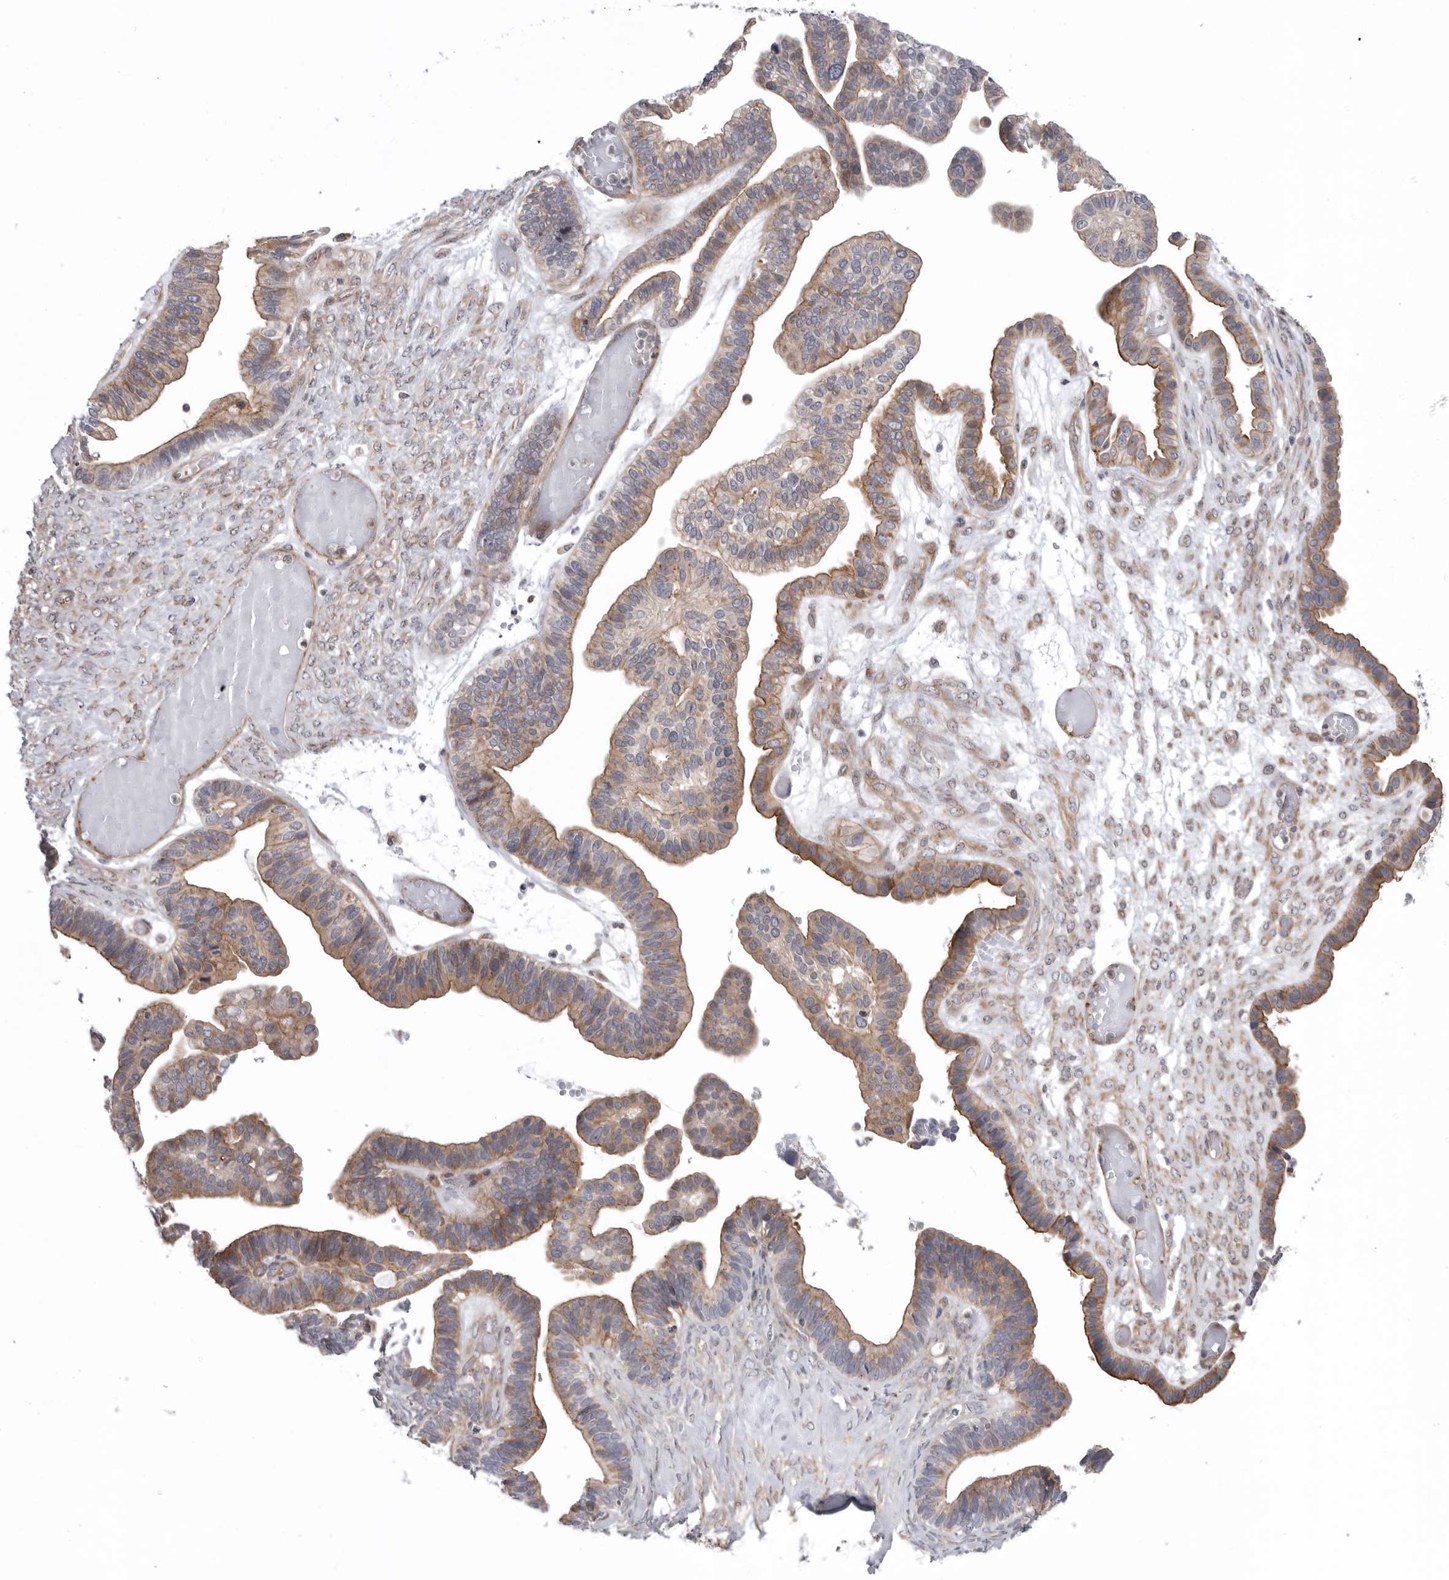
{"staining": {"intensity": "moderate", "quantity": ">75%", "location": "cytoplasmic/membranous"}, "tissue": "ovarian cancer", "cell_type": "Tumor cells", "image_type": "cancer", "snomed": [{"axis": "morphology", "description": "Cystadenocarcinoma, serous, NOS"}, {"axis": "topography", "description": "Ovary"}], "caption": "Ovarian cancer (serous cystadenocarcinoma) stained with a brown dye demonstrates moderate cytoplasmic/membranous positive expression in about >75% of tumor cells.", "gene": "SCP2", "patient": {"sex": "female", "age": 56}}